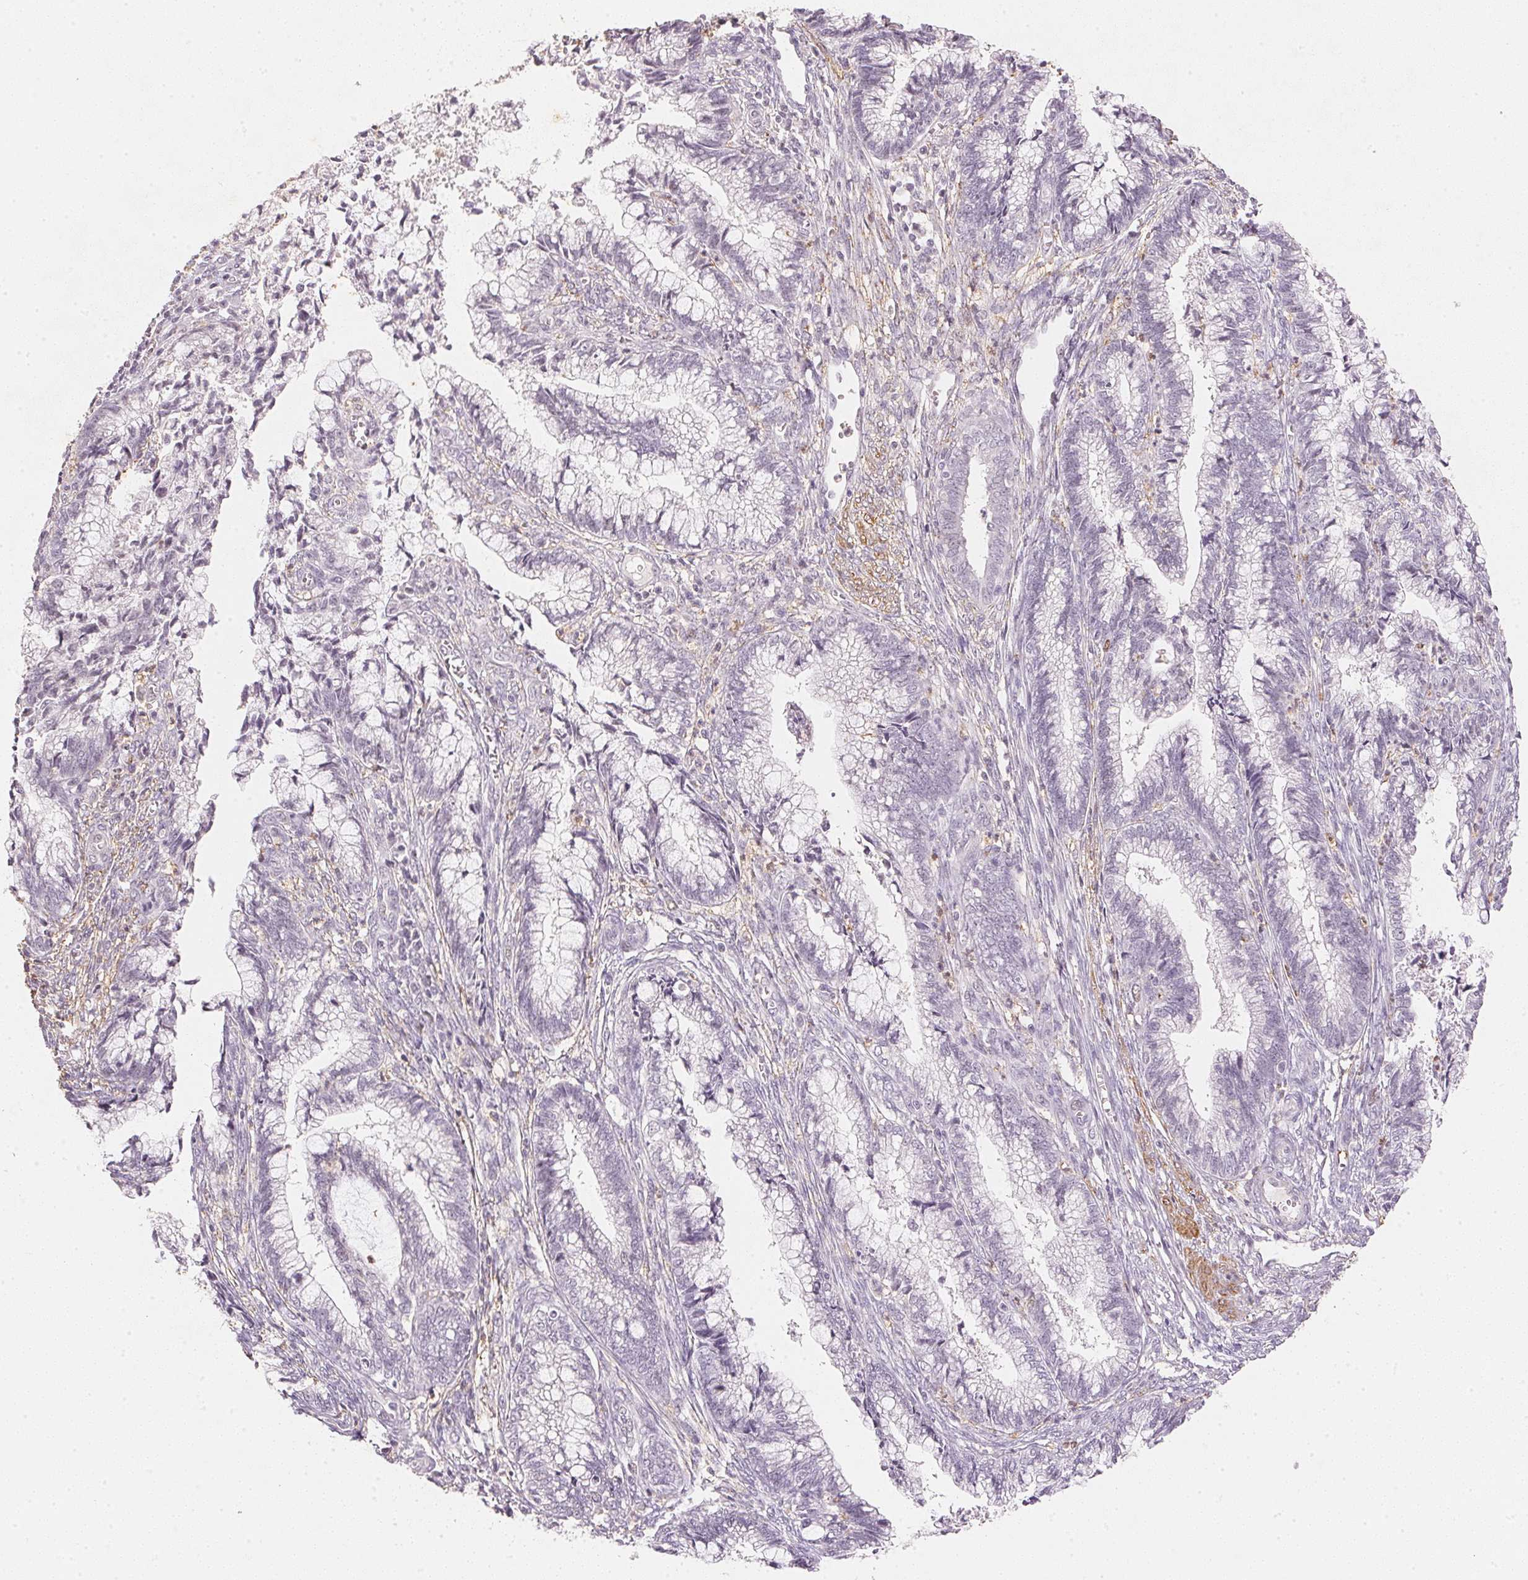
{"staining": {"intensity": "negative", "quantity": "none", "location": "none"}, "tissue": "cervical cancer", "cell_type": "Tumor cells", "image_type": "cancer", "snomed": [{"axis": "morphology", "description": "Adenocarcinoma, NOS"}, {"axis": "topography", "description": "Cervix"}], "caption": "Tumor cells show no significant staining in adenocarcinoma (cervical).", "gene": "SMTN", "patient": {"sex": "female", "age": 44}}